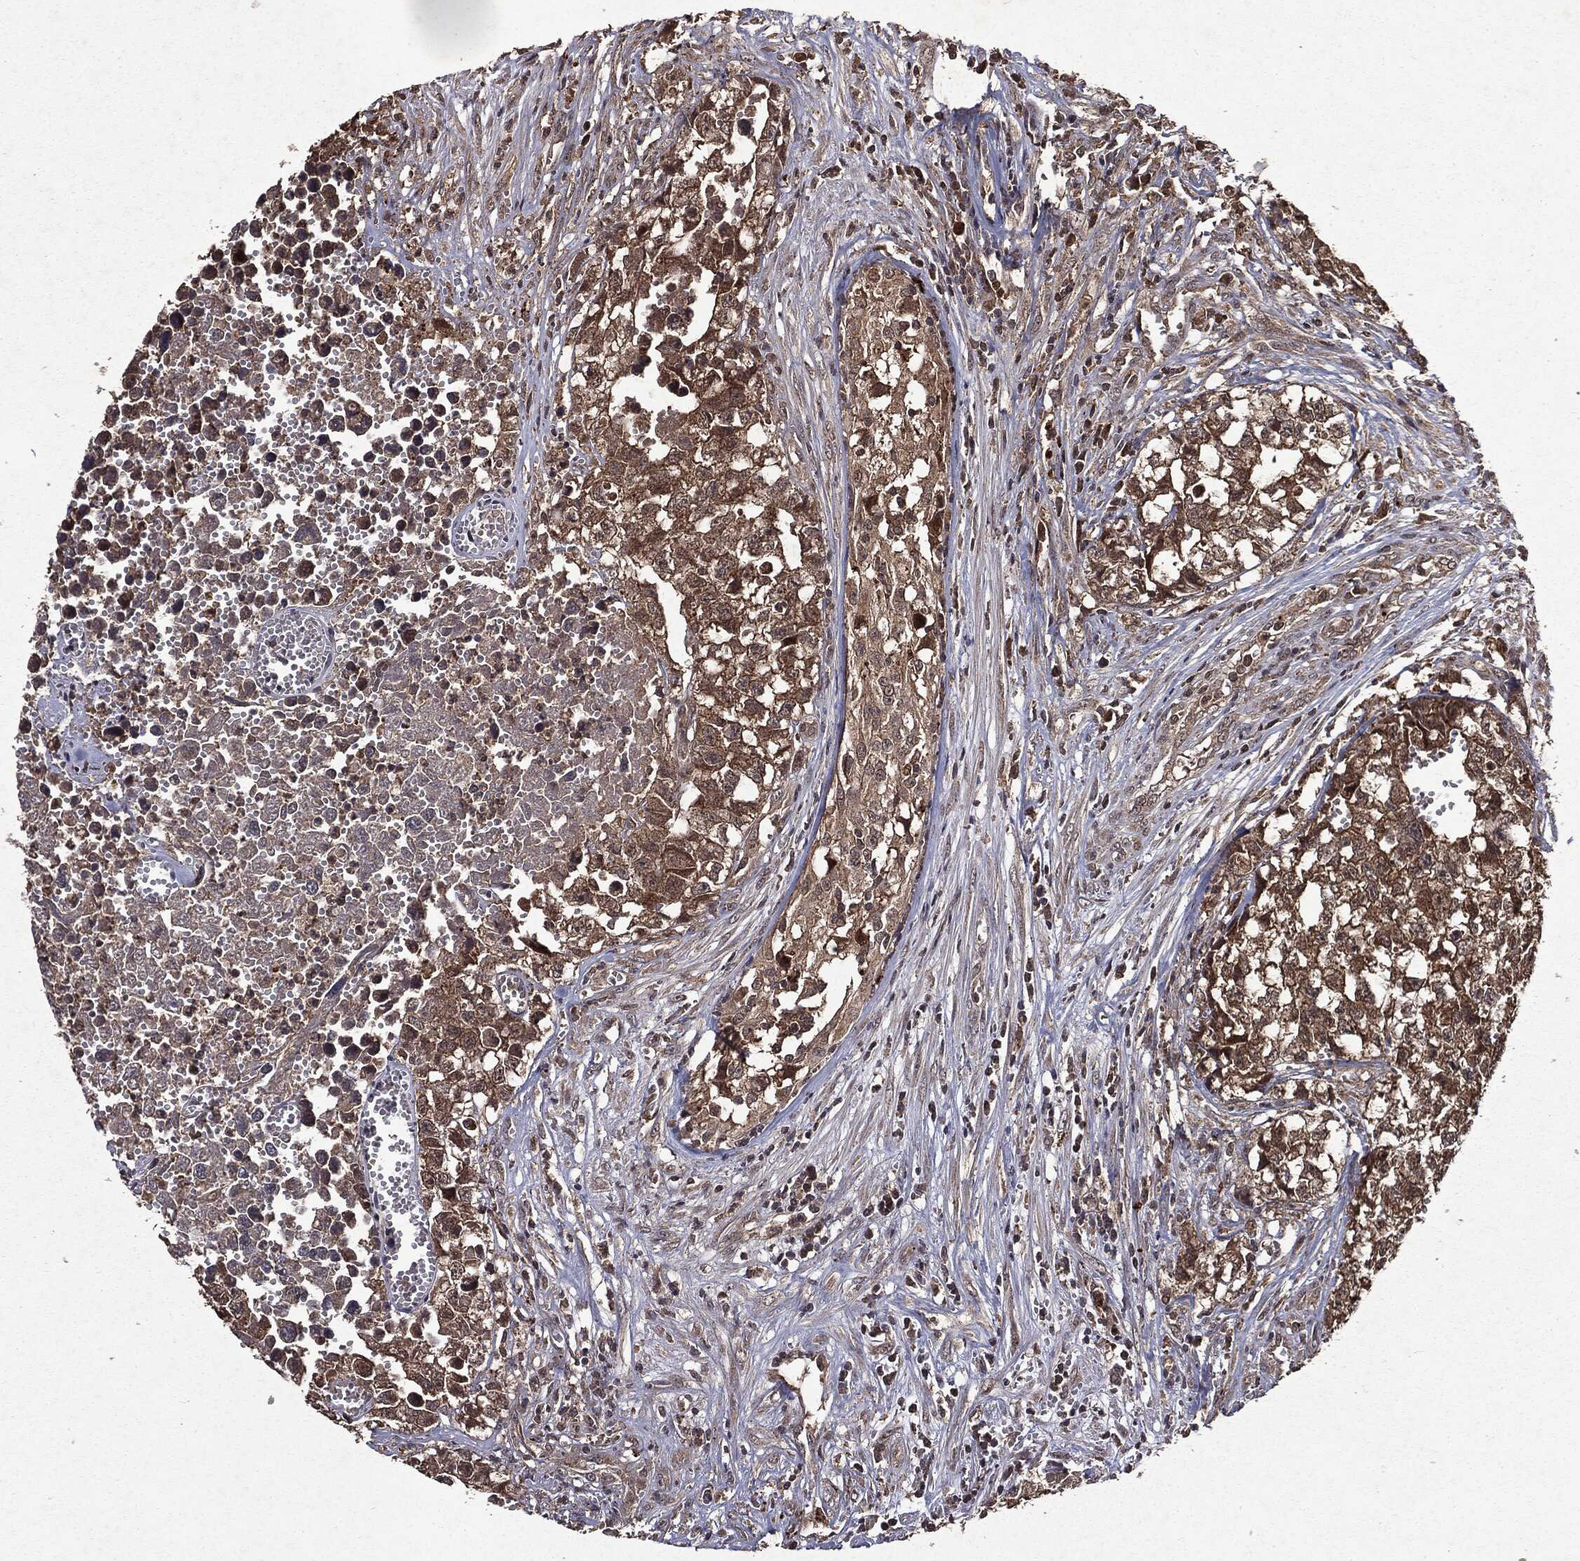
{"staining": {"intensity": "moderate", "quantity": ">75%", "location": "cytoplasmic/membranous"}, "tissue": "testis cancer", "cell_type": "Tumor cells", "image_type": "cancer", "snomed": [{"axis": "morphology", "description": "Seminoma, NOS"}, {"axis": "morphology", "description": "Carcinoma, Embryonal, NOS"}, {"axis": "topography", "description": "Testis"}], "caption": "Moderate cytoplasmic/membranous protein staining is appreciated in approximately >75% of tumor cells in seminoma (testis).", "gene": "MTOR", "patient": {"sex": "male", "age": 22}}